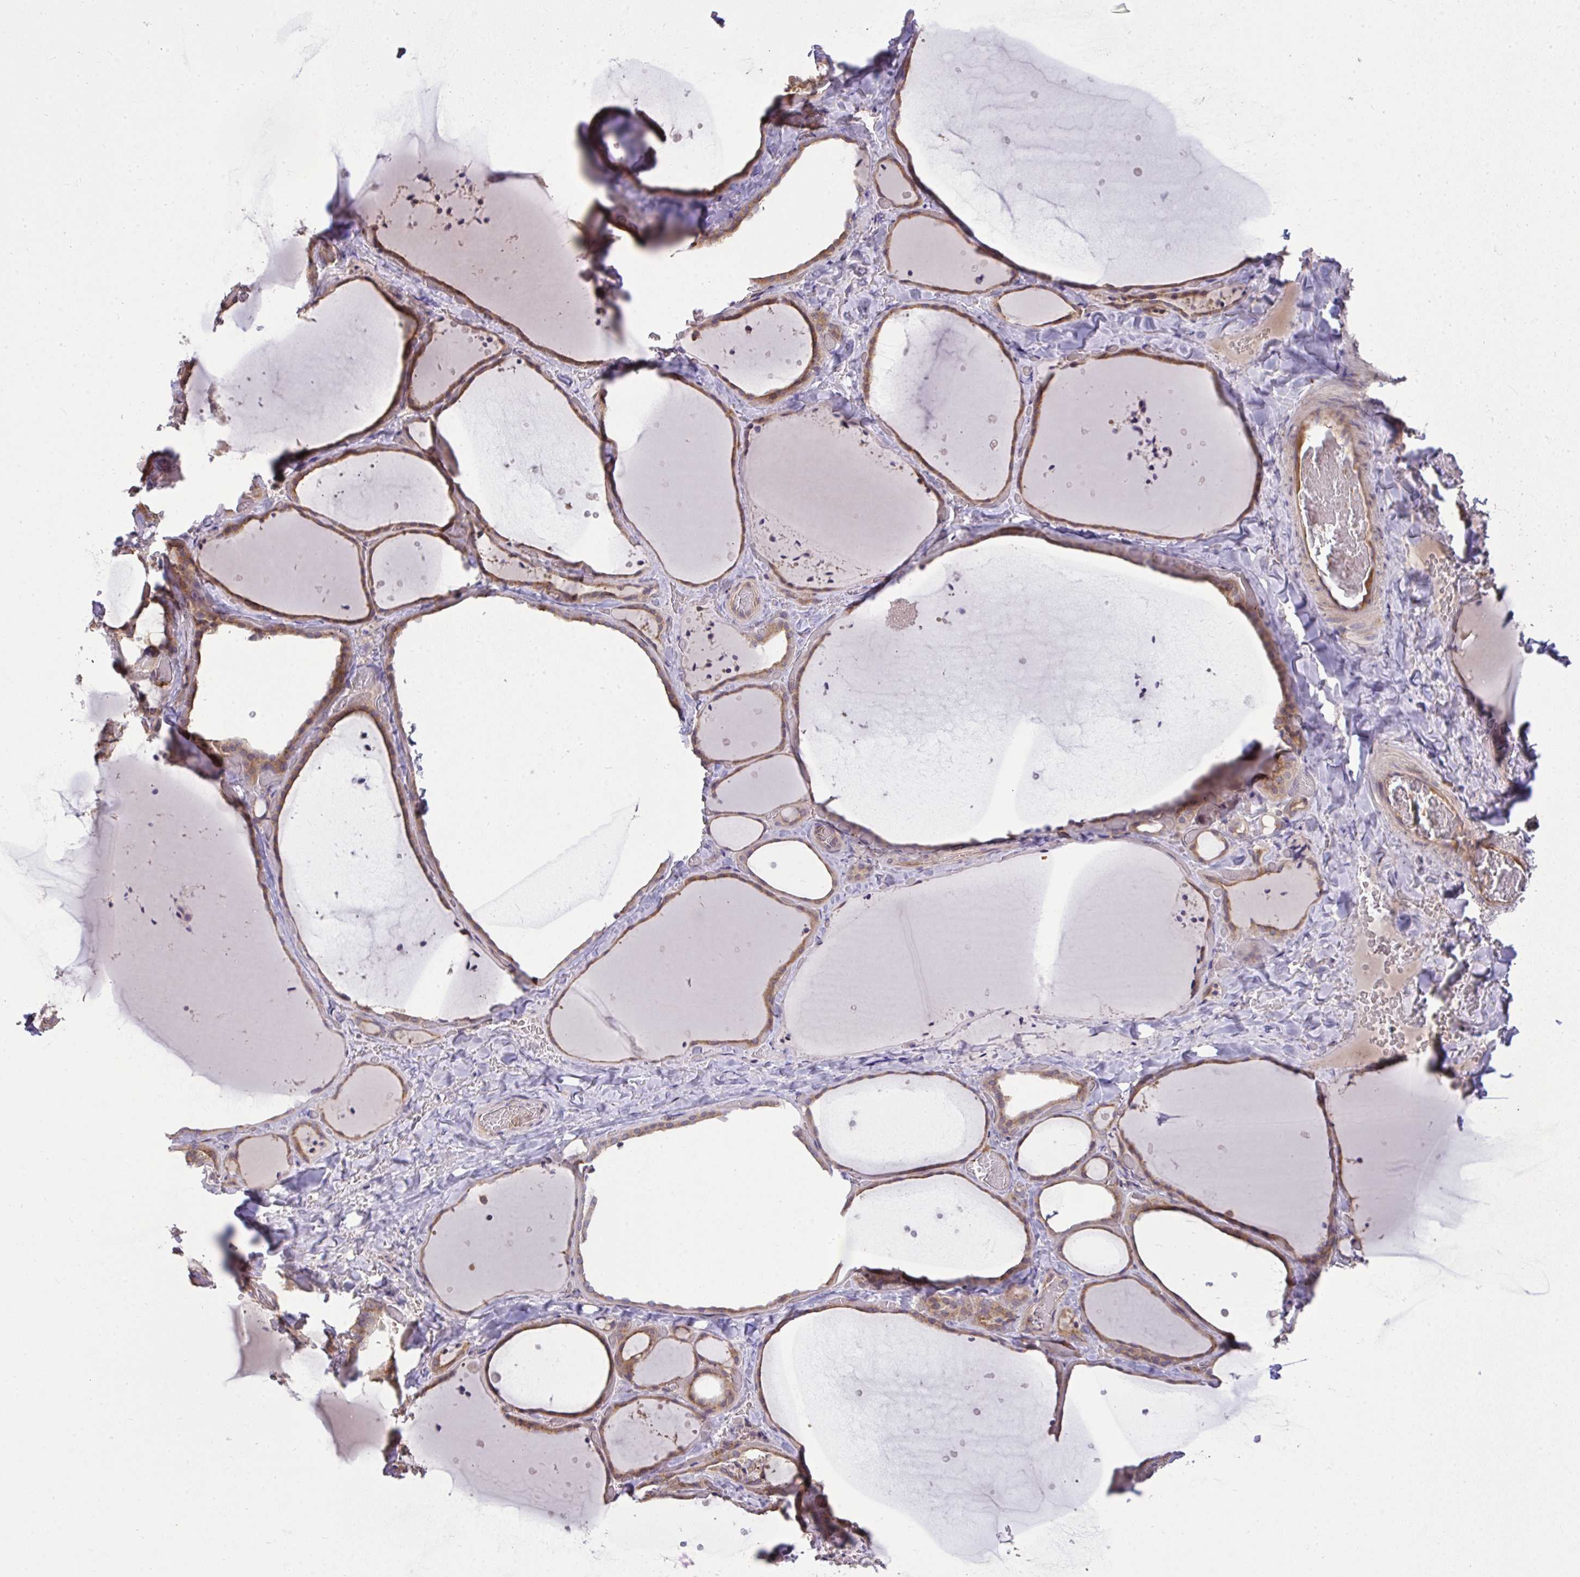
{"staining": {"intensity": "moderate", "quantity": ">75%", "location": "cytoplasmic/membranous"}, "tissue": "thyroid gland", "cell_type": "Glandular cells", "image_type": "normal", "snomed": [{"axis": "morphology", "description": "Normal tissue, NOS"}, {"axis": "topography", "description": "Thyroid gland"}], "caption": "Immunohistochemical staining of unremarkable human thyroid gland reveals moderate cytoplasmic/membranous protein expression in about >75% of glandular cells. (IHC, brightfield microscopy, high magnification).", "gene": "SLC9A6", "patient": {"sex": "female", "age": 36}}